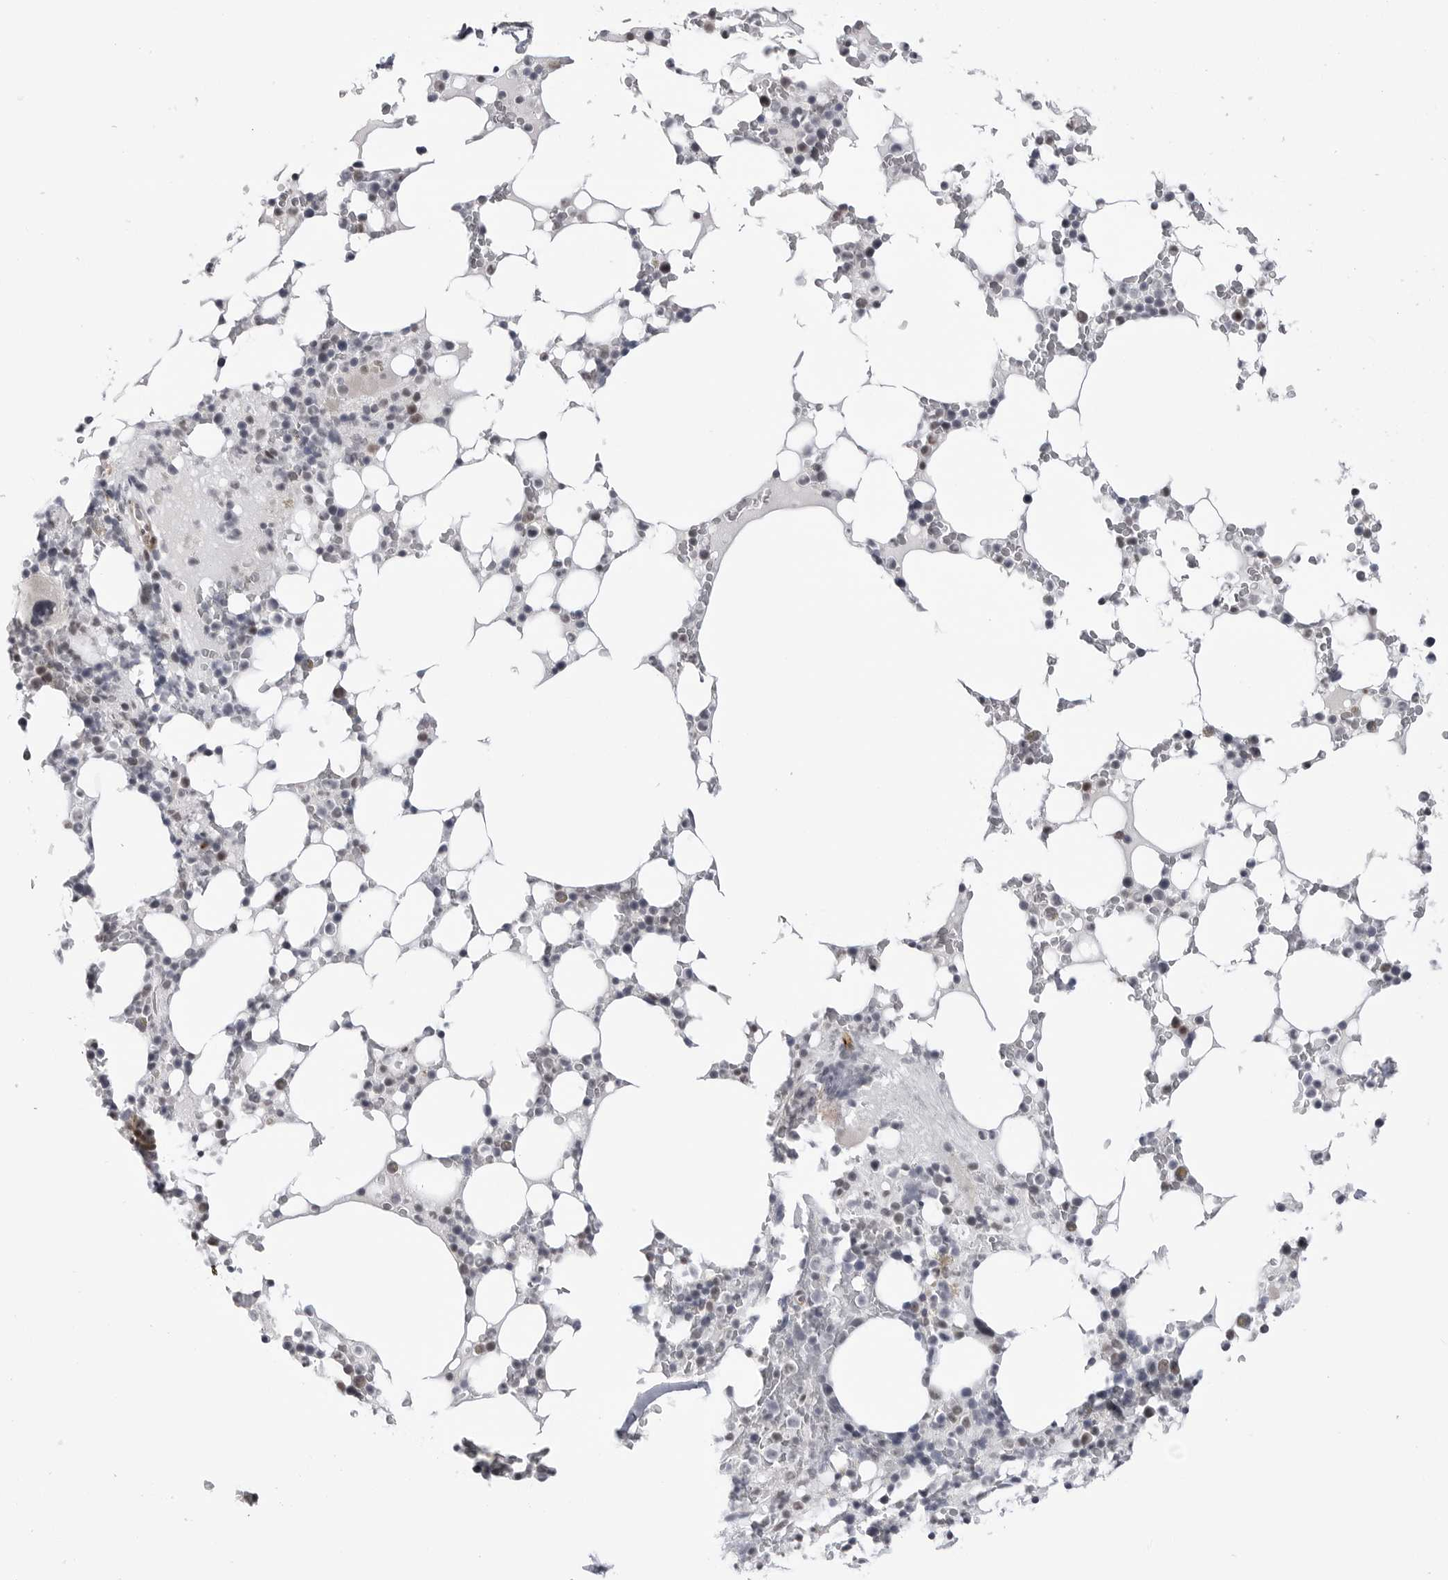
{"staining": {"intensity": "moderate", "quantity": "<25%", "location": "nuclear"}, "tissue": "bone marrow", "cell_type": "Hematopoietic cells", "image_type": "normal", "snomed": [{"axis": "morphology", "description": "Normal tissue, NOS"}, {"axis": "topography", "description": "Bone marrow"}], "caption": "A low amount of moderate nuclear expression is present in approximately <25% of hematopoietic cells in normal bone marrow.", "gene": "TRIM66", "patient": {"sex": "male", "age": 58}}